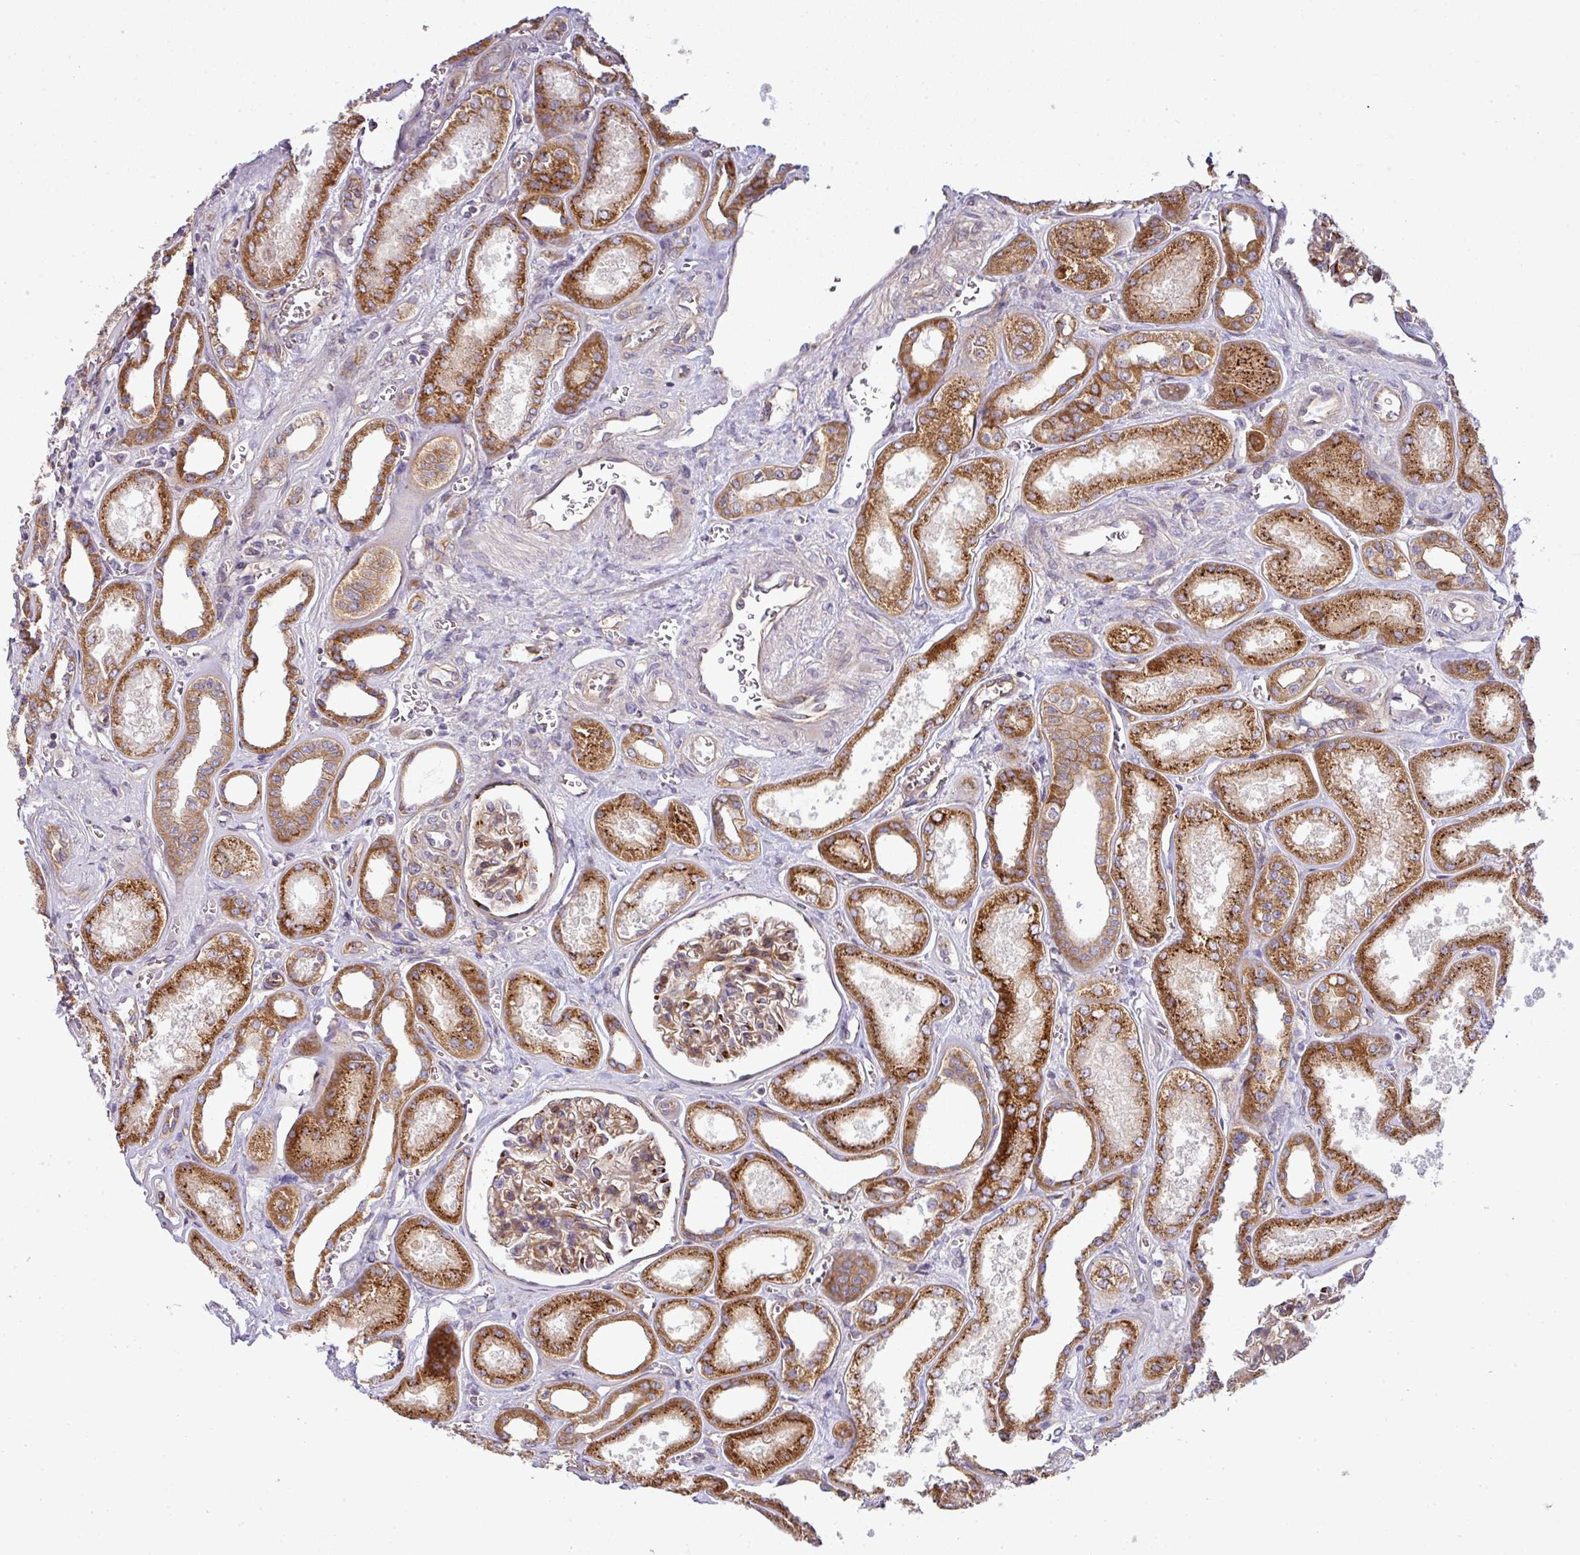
{"staining": {"intensity": "moderate", "quantity": ">75%", "location": "cytoplasmic/membranous"}, "tissue": "kidney", "cell_type": "Cells in glomeruli", "image_type": "normal", "snomed": [{"axis": "morphology", "description": "Normal tissue, NOS"}, {"axis": "morphology", "description": "Adenocarcinoma, NOS"}, {"axis": "topography", "description": "Kidney"}], "caption": "DAB immunohistochemical staining of benign human kidney reveals moderate cytoplasmic/membranous protein expression in about >75% of cells in glomeruli.", "gene": "TIMMDC1", "patient": {"sex": "female", "age": 68}}